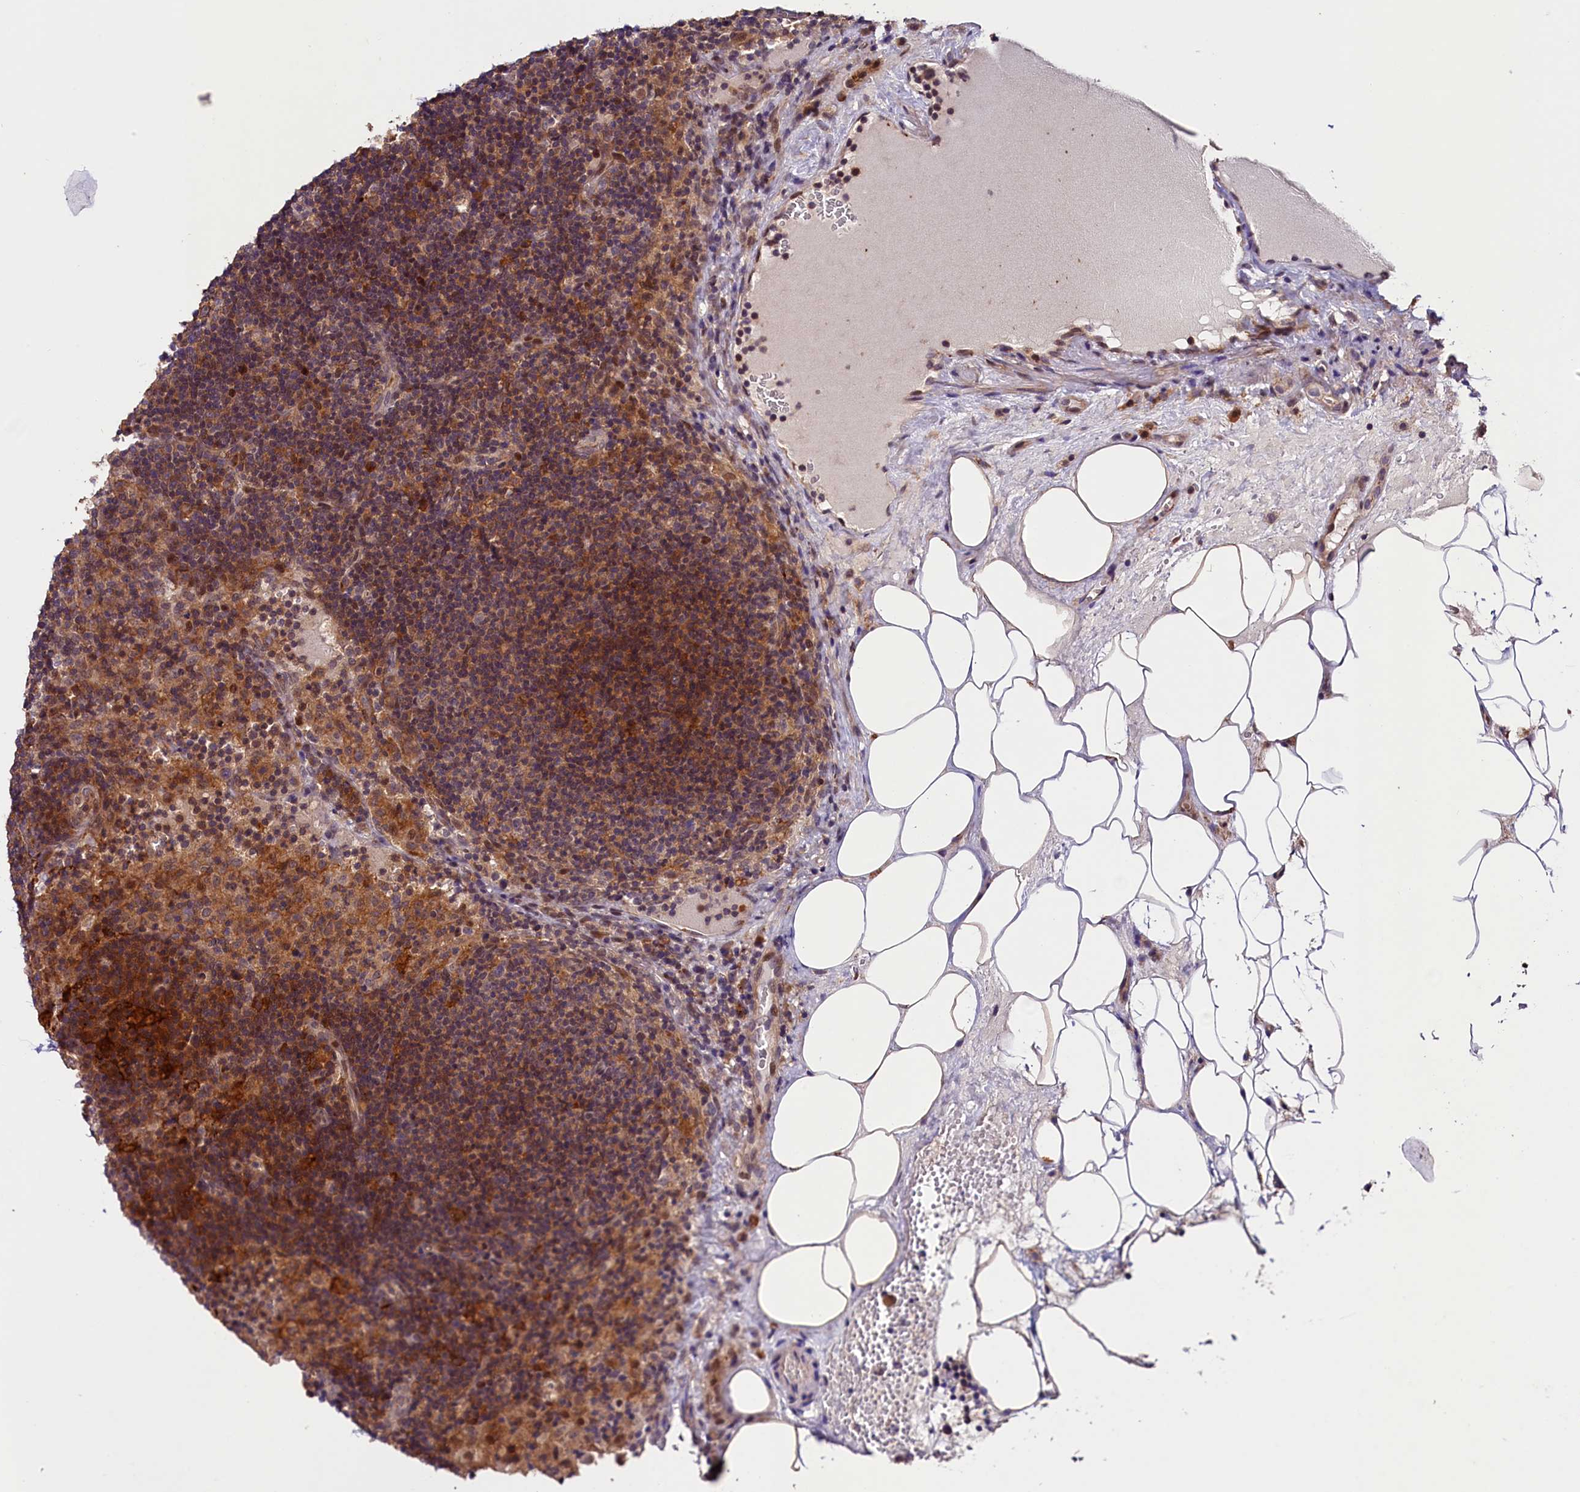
{"staining": {"intensity": "weak", "quantity": "25%-75%", "location": "cytoplasmic/membranous"}, "tissue": "lymph node", "cell_type": "Germinal center cells", "image_type": "normal", "snomed": [{"axis": "morphology", "description": "Normal tissue, NOS"}, {"axis": "topography", "description": "Lymph node"}], "caption": "The photomicrograph demonstrates immunohistochemical staining of benign lymph node. There is weak cytoplasmic/membranous expression is present in approximately 25%-75% of germinal center cells. Nuclei are stained in blue.", "gene": "CACNA1H", "patient": {"sex": "female", "age": 70}}